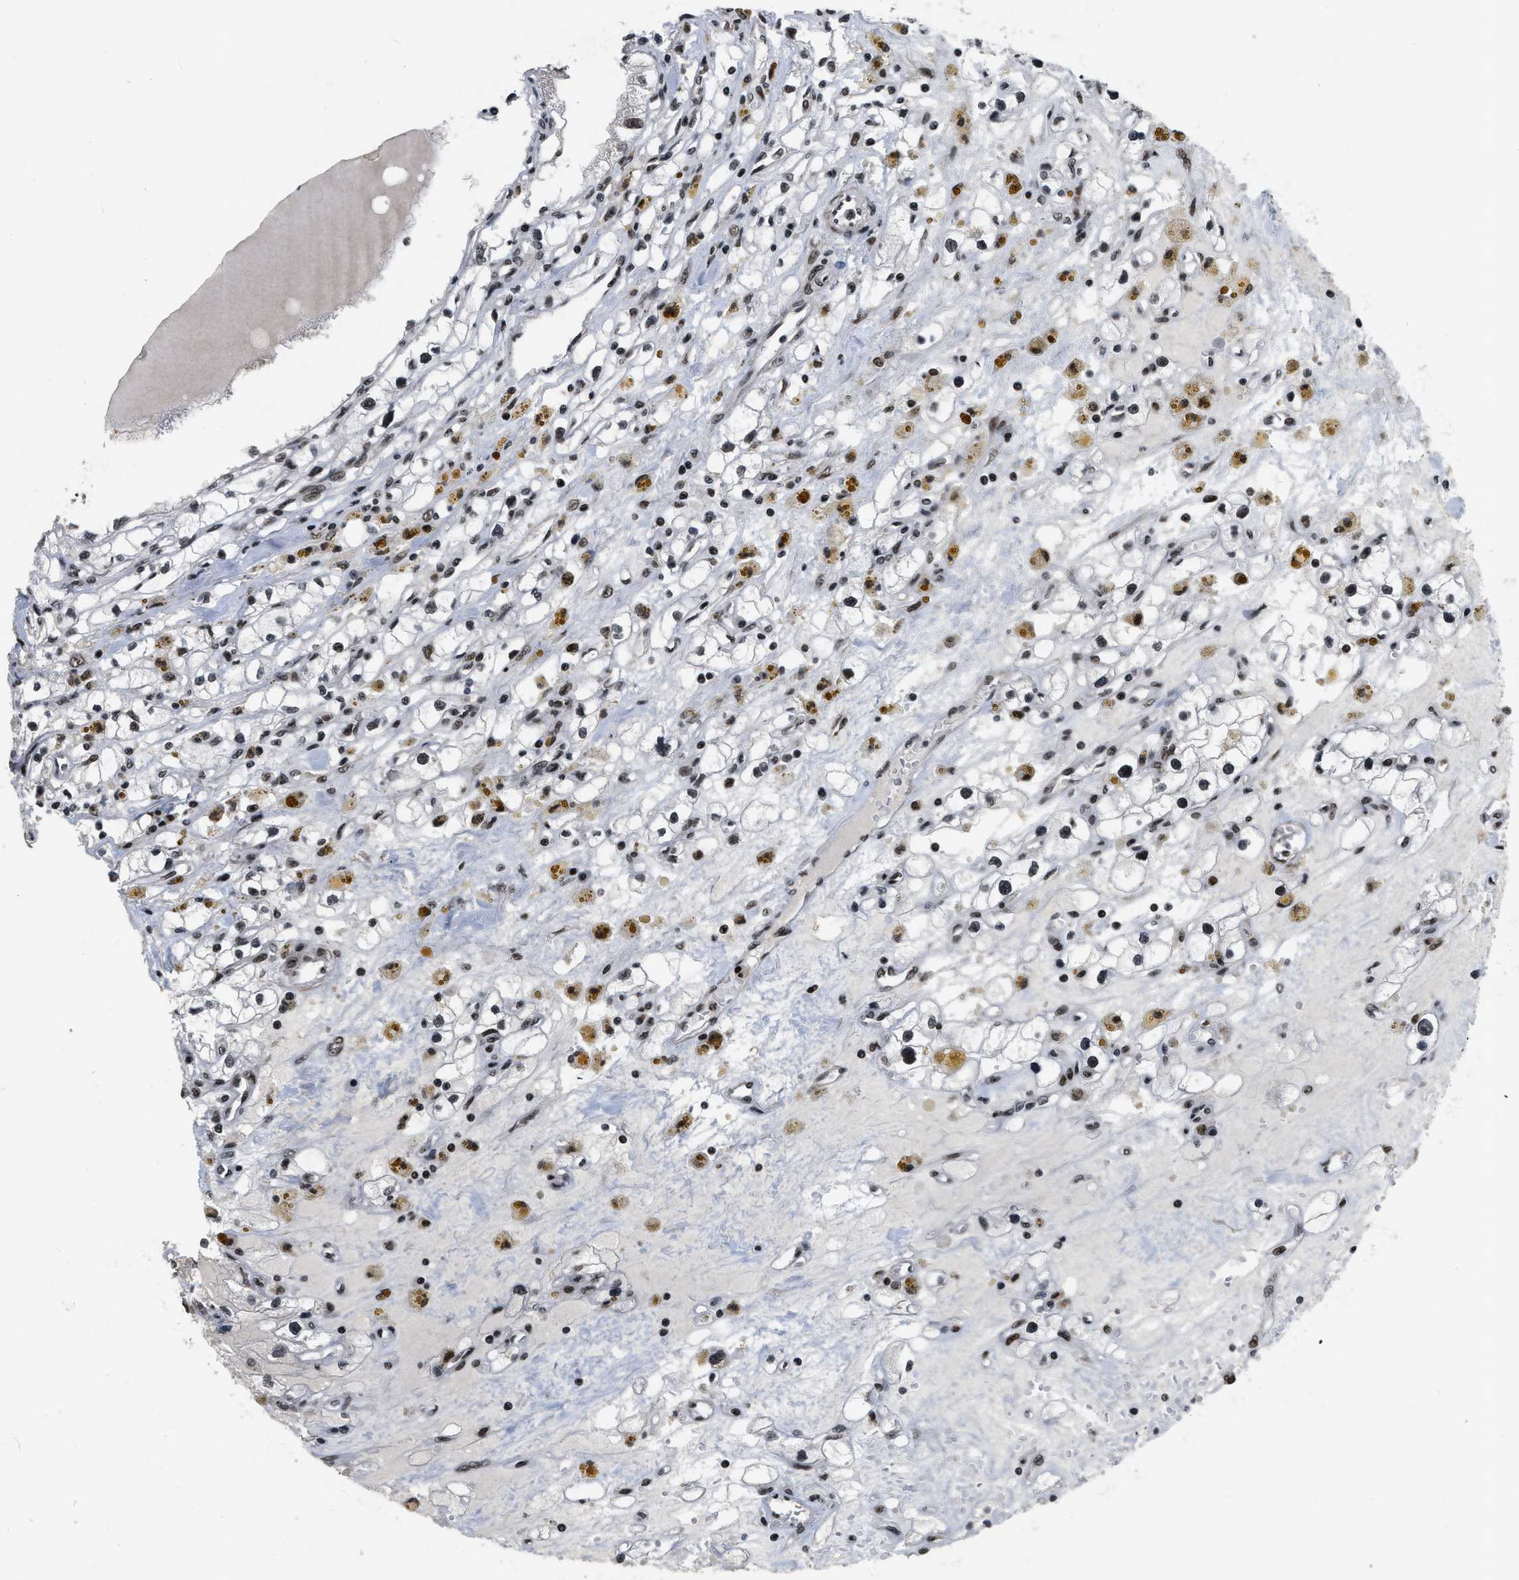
{"staining": {"intensity": "strong", "quantity": ">75%", "location": "nuclear"}, "tissue": "renal cancer", "cell_type": "Tumor cells", "image_type": "cancer", "snomed": [{"axis": "morphology", "description": "Adenocarcinoma, NOS"}, {"axis": "topography", "description": "Kidney"}], "caption": "About >75% of tumor cells in renal adenocarcinoma demonstrate strong nuclear protein staining as visualized by brown immunohistochemical staining.", "gene": "SMARCB1", "patient": {"sex": "male", "age": 56}}